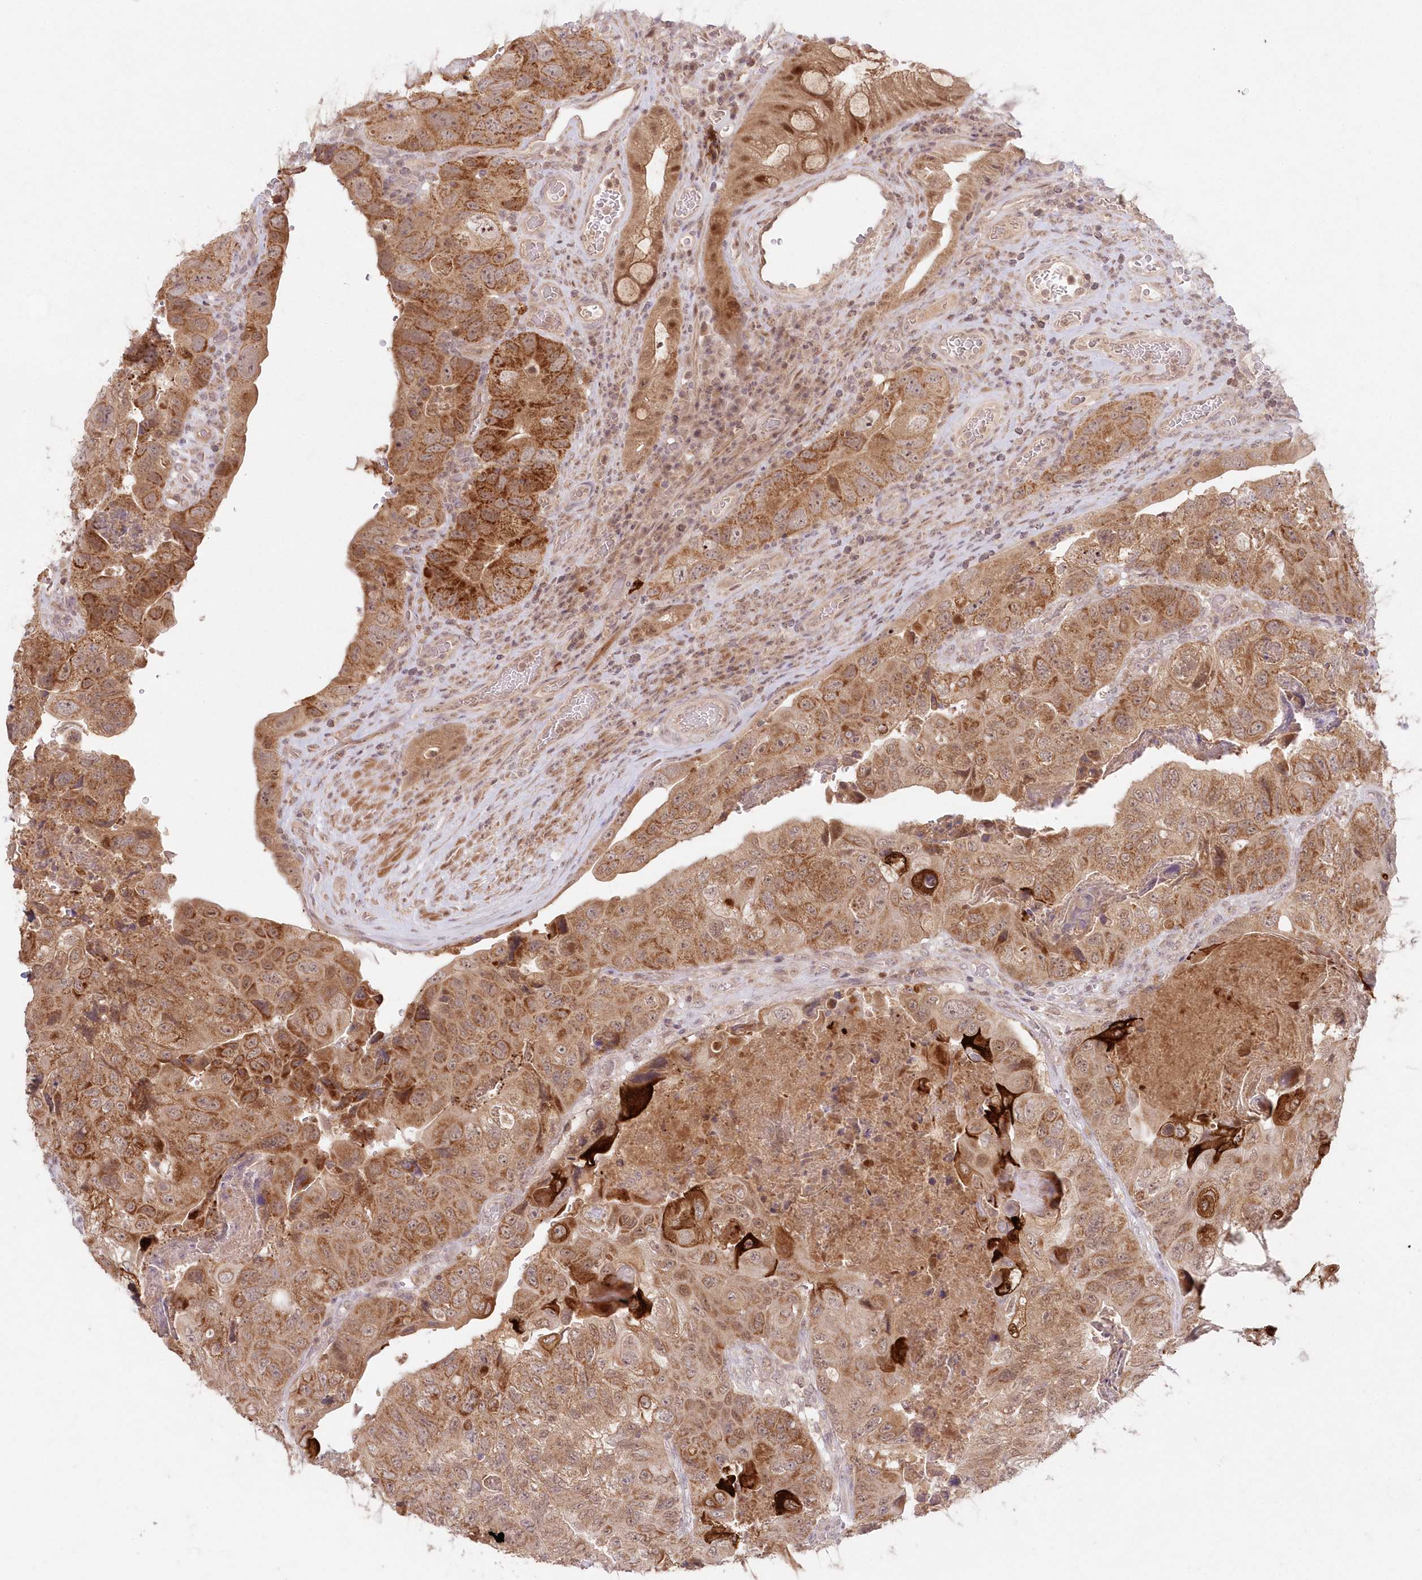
{"staining": {"intensity": "moderate", "quantity": ">75%", "location": "cytoplasmic/membranous,nuclear"}, "tissue": "colorectal cancer", "cell_type": "Tumor cells", "image_type": "cancer", "snomed": [{"axis": "morphology", "description": "Adenocarcinoma, NOS"}, {"axis": "topography", "description": "Rectum"}], "caption": "Brown immunohistochemical staining in colorectal cancer exhibits moderate cytoplasmic/membranous and nuclear expression in about >75% of tumor cells. The staining is performed using DAB (3,3'-diaminobenzidine) brown chromogen to label protein expression. The nuclei are counter-stained blue using hematoxylin.", "gene": "ASCC1", "patient": {"sex": "male", "age": 63}}